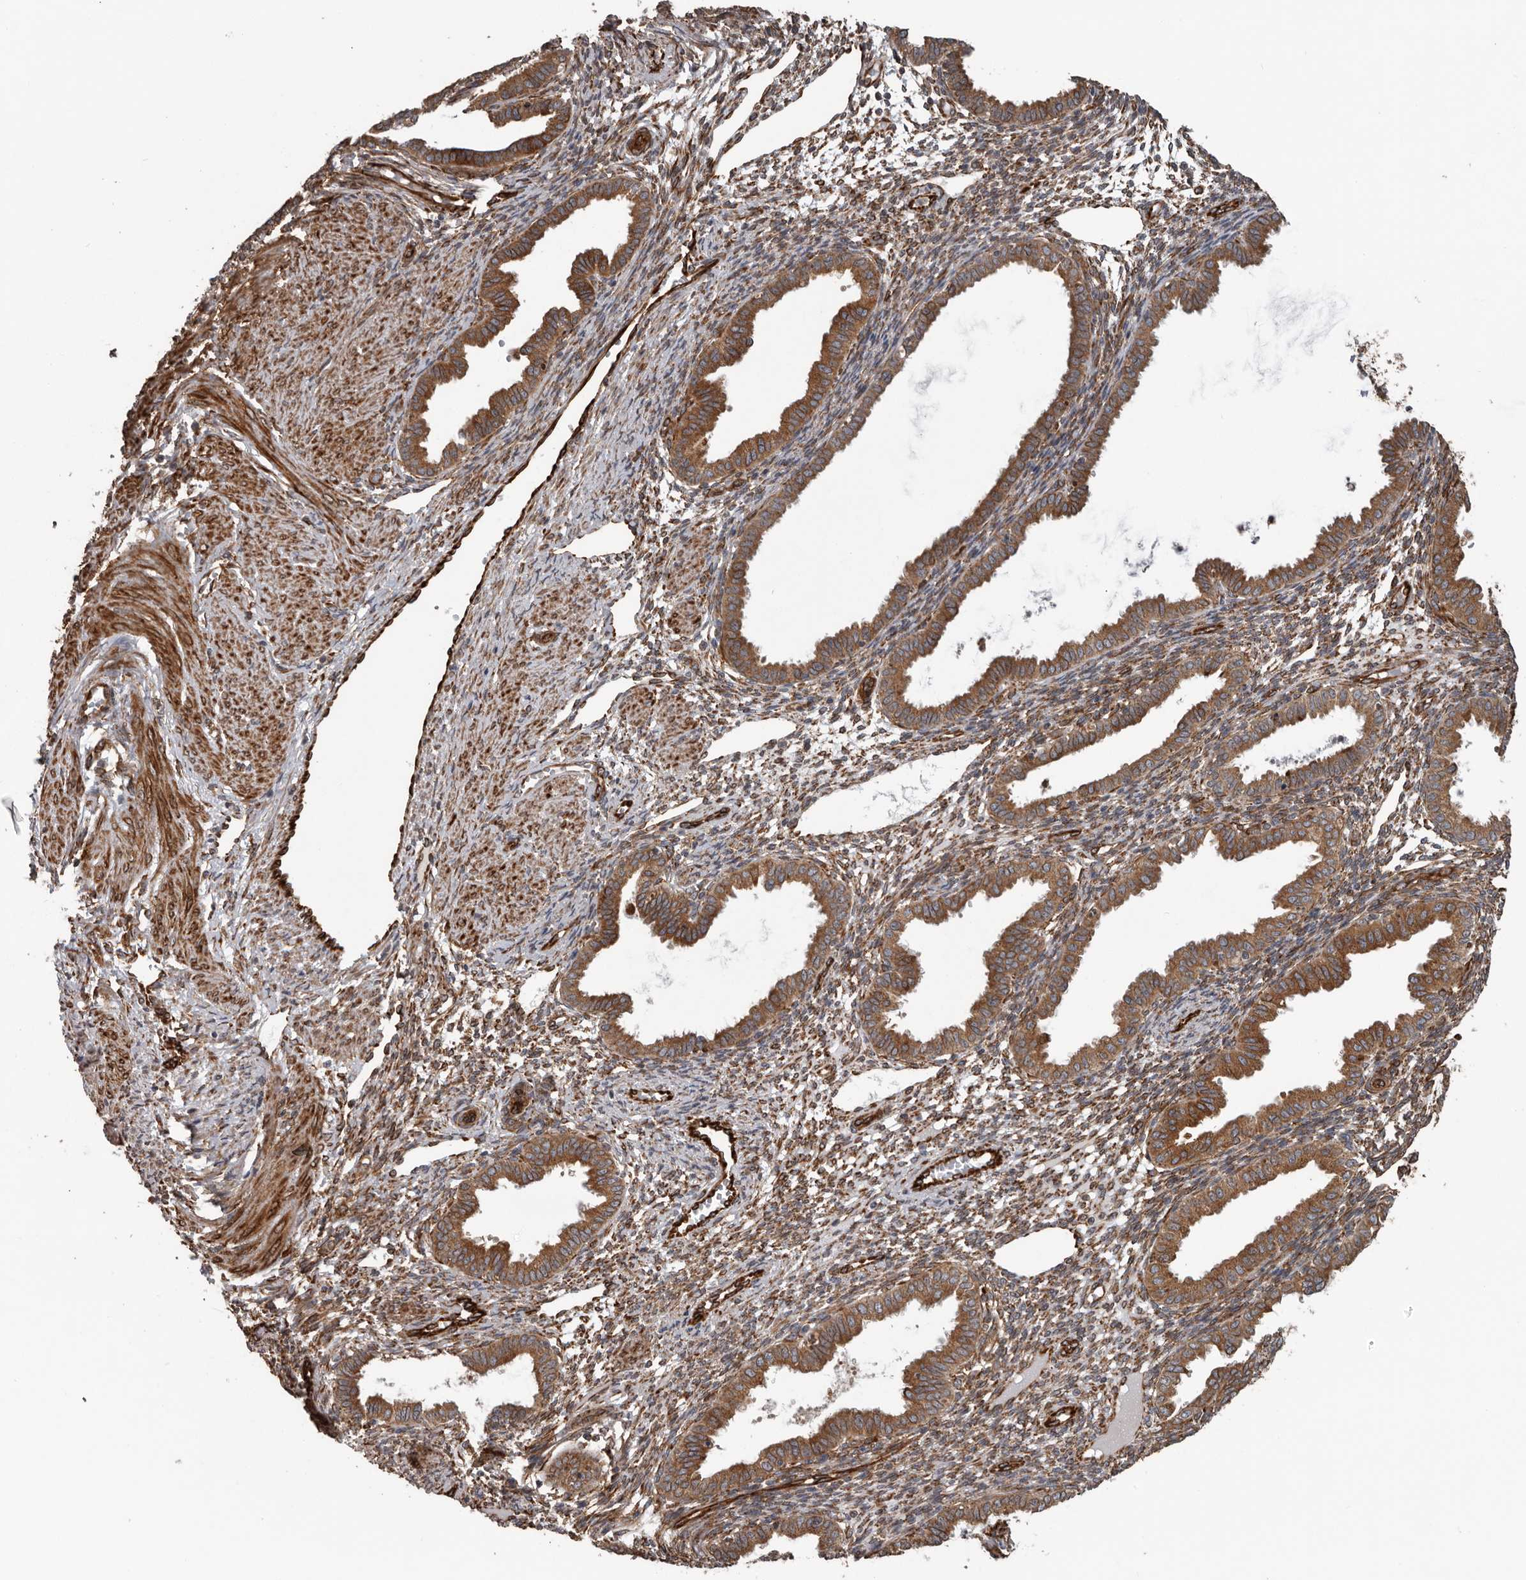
{"staining": {"intensity": "moderate", "quantity": ">75%", "location": "cytoplasmic/membranous"}, "tissue": "endometrium", "cell_type": "Cells in endometrial stroma", "image_type": "normal", "snomed": [{"axis": "morphology", "description": "Normal tissue, NOS"}, {"axis": "topography", "description": "Endometrium"}], "caption": "Cells in endometrial stroma demonstrate medium levels of moderate cytoplasmic/membranous expression in about >75% of cells in benign endometrium.", "gene": "CEP350", "patient": {"sex": "female", "age": 33}}